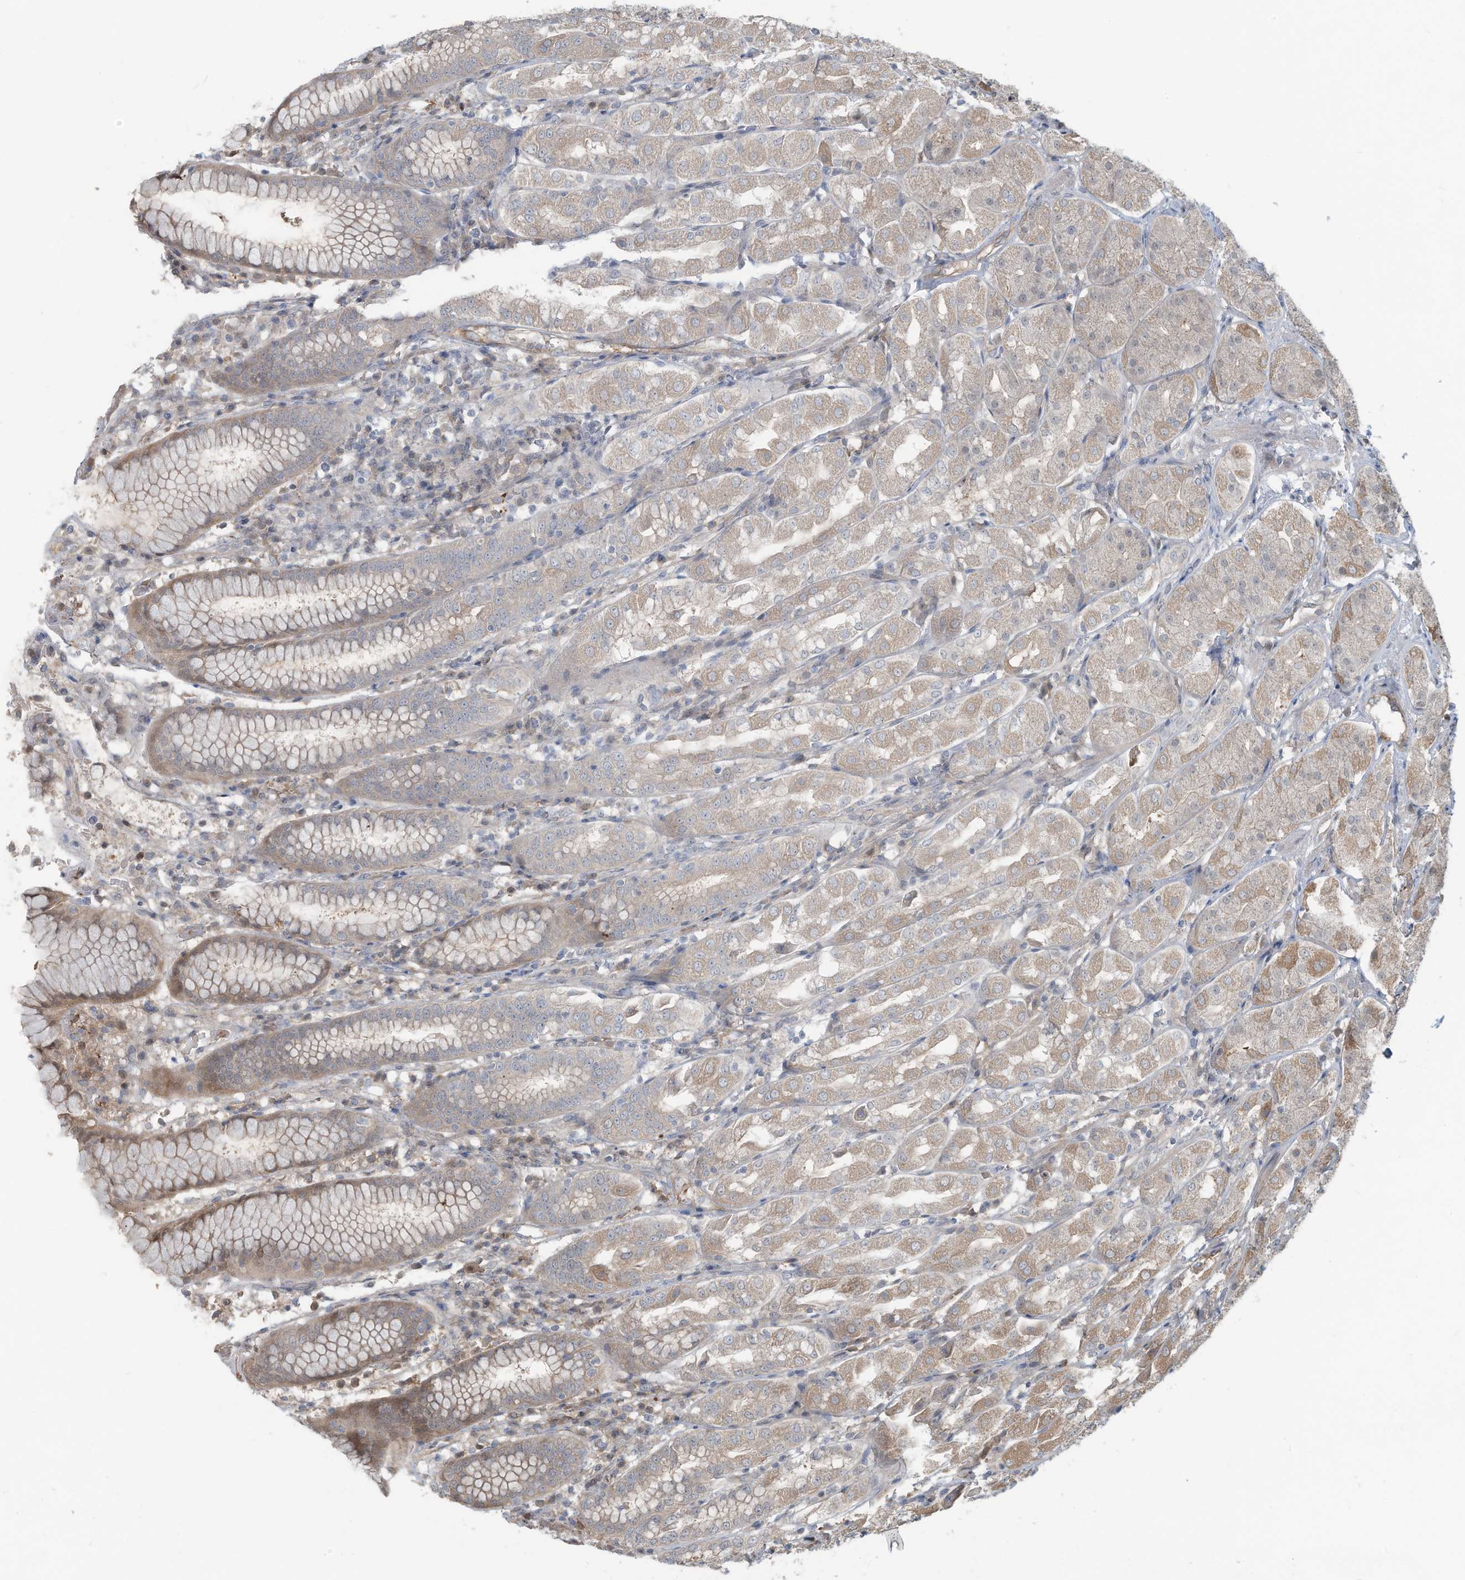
{"staining": {"intensity": "weak", "quantity": "25%-75%", "location": "cytoplasmic/membranous"}, "tissue": "stomach", "cell_type": "Glandular cells", "image_type": "normal", "snomed": [{"axis": "morphology", "description": "Normal tissue, NOS"}, {"axis": "topography", "description": "Stomach"}, {"axis": "topography", "description": "Stomach, lower"}], "caption": "Weak cytoplasmic/membranous protein expression is seen in about 25%-75% of glandular cells in stomach.", "gene": "ERI2", "patient": {"sex": "female", "age": 56}}